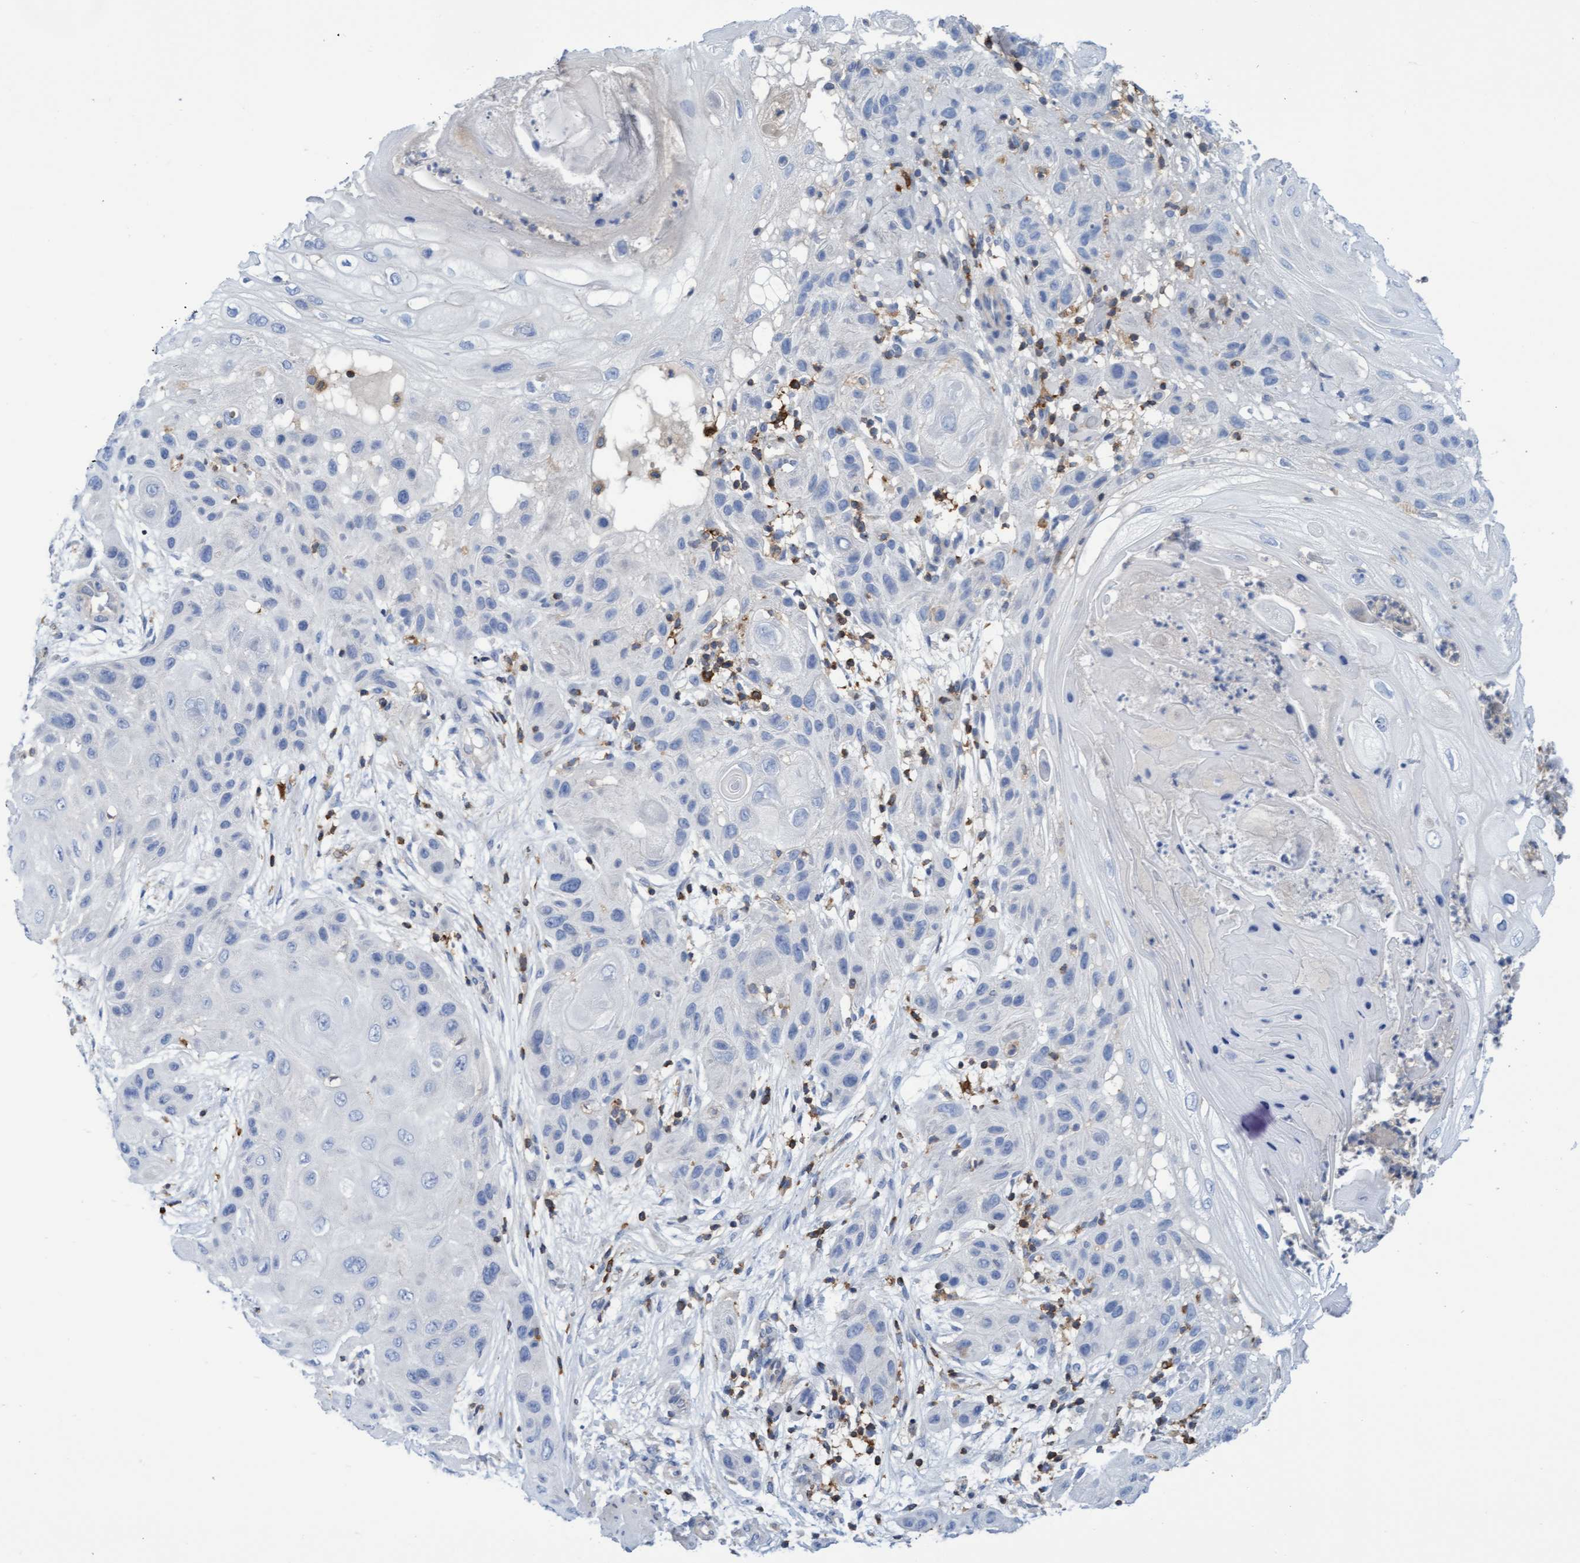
{"staining": {"intensity": "negative", "quantity": "none", "location": "none"}, "tissue": "skin cancer", "cell_type": "Tumor cells", "image_type": "cancer", "snomed": [{"axis": "morphology", "description": "Squamous cell carcinoma, NOS"}, {"axis": "topography", "description": "Skin"}], "caption": "Immunohistochemical staining of skin cancer demonstrates no significant staining in tumor cells.", "gene": "FNBP1", "patient": {"sex": "female", "age": 96}}